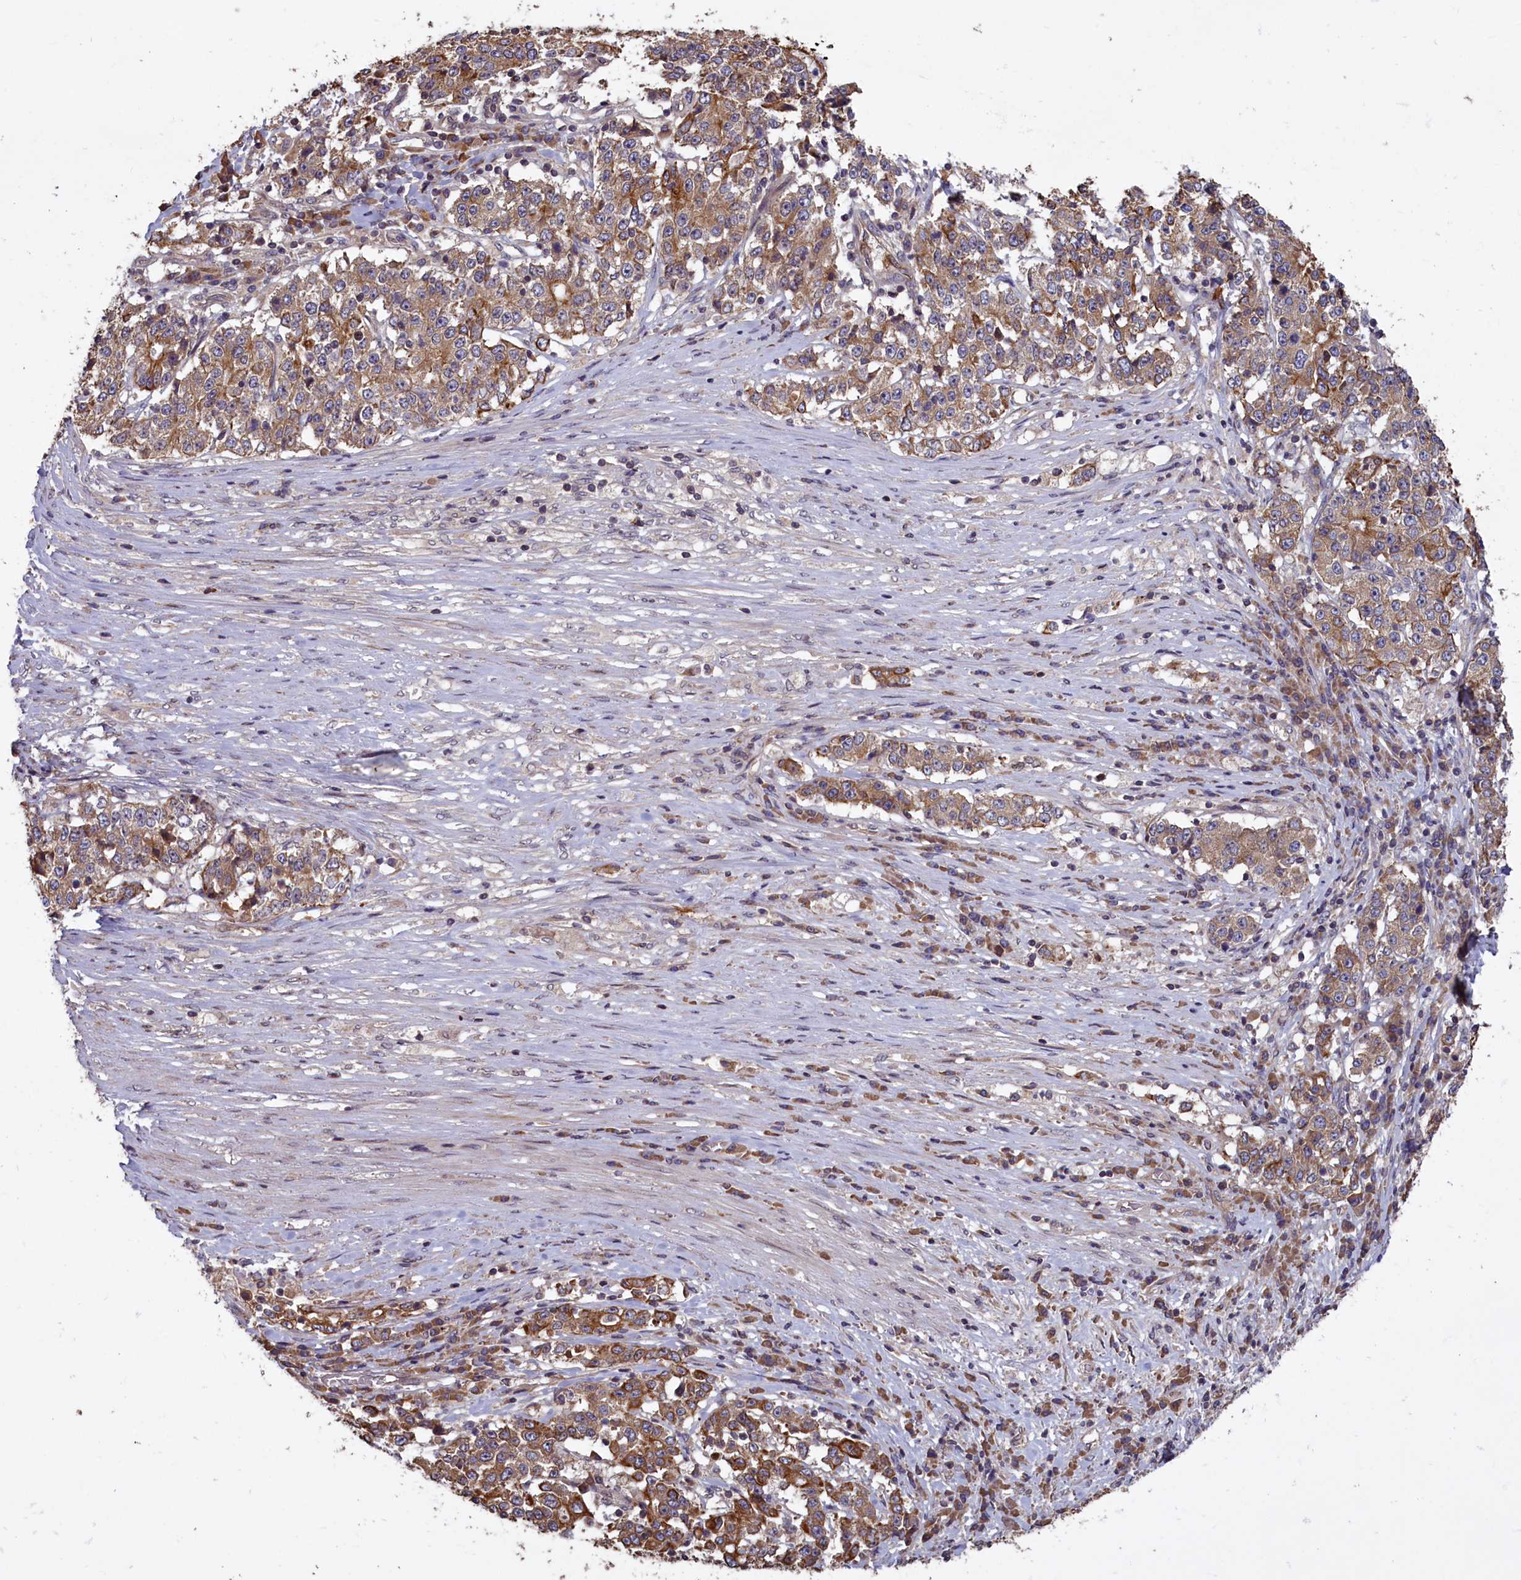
{"staining": {"intensity": "moderate", "quantity": ">75%", "location": "cytoplasmic/membranous"}, "tissue": "stomach cancer", "cell_type": "Tumor cells", "image_type": "cancer", "snomed": [{"axis": "morphology", "description": "Adenocarcinoma, NOS"}, {"axis": "topography", "description": "Stomach"}], "caption": "Immunohistochemistry micrograph of human adenocarcinoma (stomach) stained for a protein (brown), which exhibits medium levels of moderate cytoplasmic/membranous positivity in about >75% of tumor cells.", "gene": "DENND1B", "patient": {"sex": "male", "age": 59}}